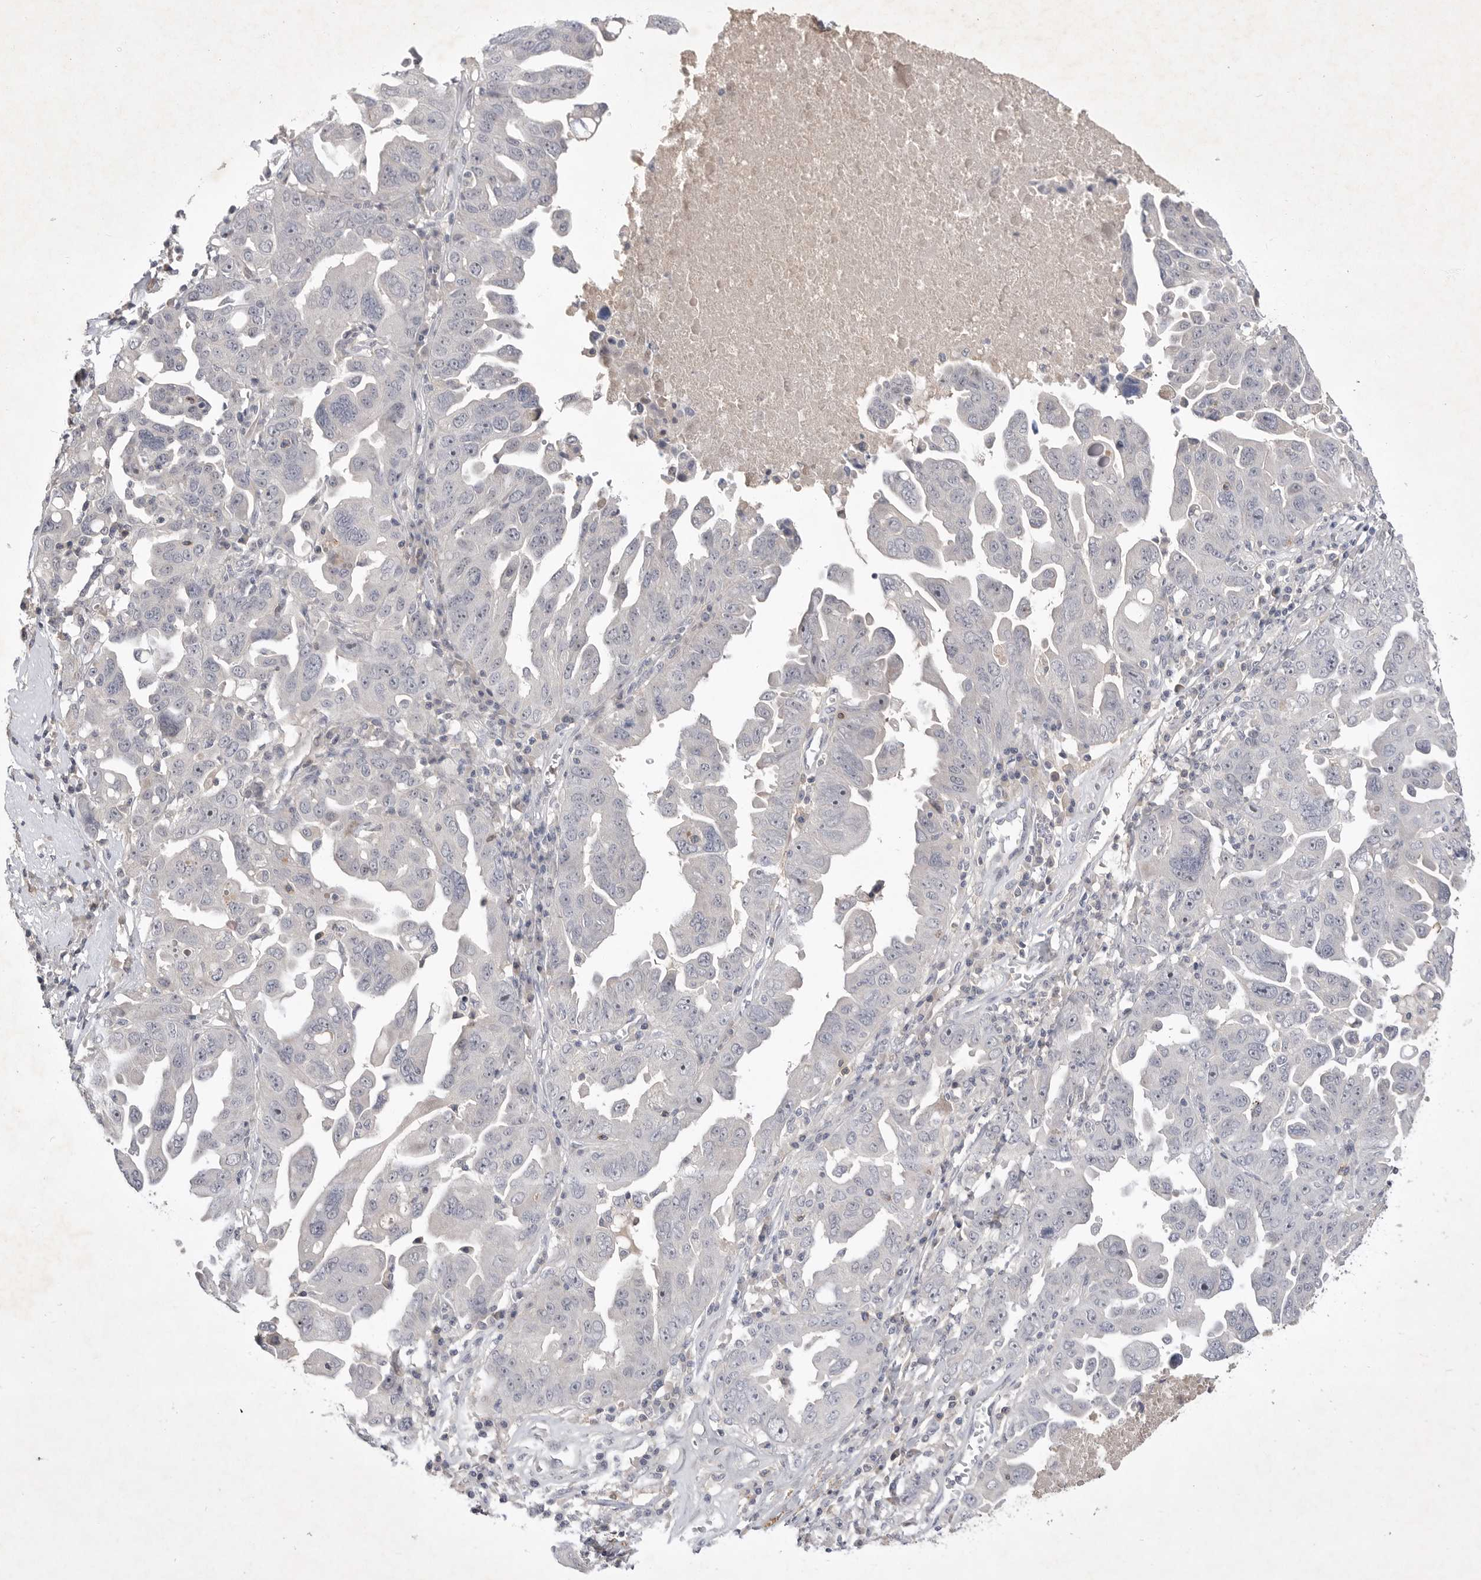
{"staining": {"intensity": "negative", "quantity": "none", "location": "none"}, "tissue": "ovarian cancer", "cell_type": "Tumor cells", "image_type": "cancer", "snomed": [{"axis": "morphology", "description": "Carcinoma, endometroid"}, {"axis": "topography", "description": "Ovary"}], "caption": "Ovarian cancer (endometroid carcinoma) was stained to show a protein in brown. There is no significant staining in tumor cells.", "gene": "ITGAD", "patient": {"sex": "female", "age": 62}}